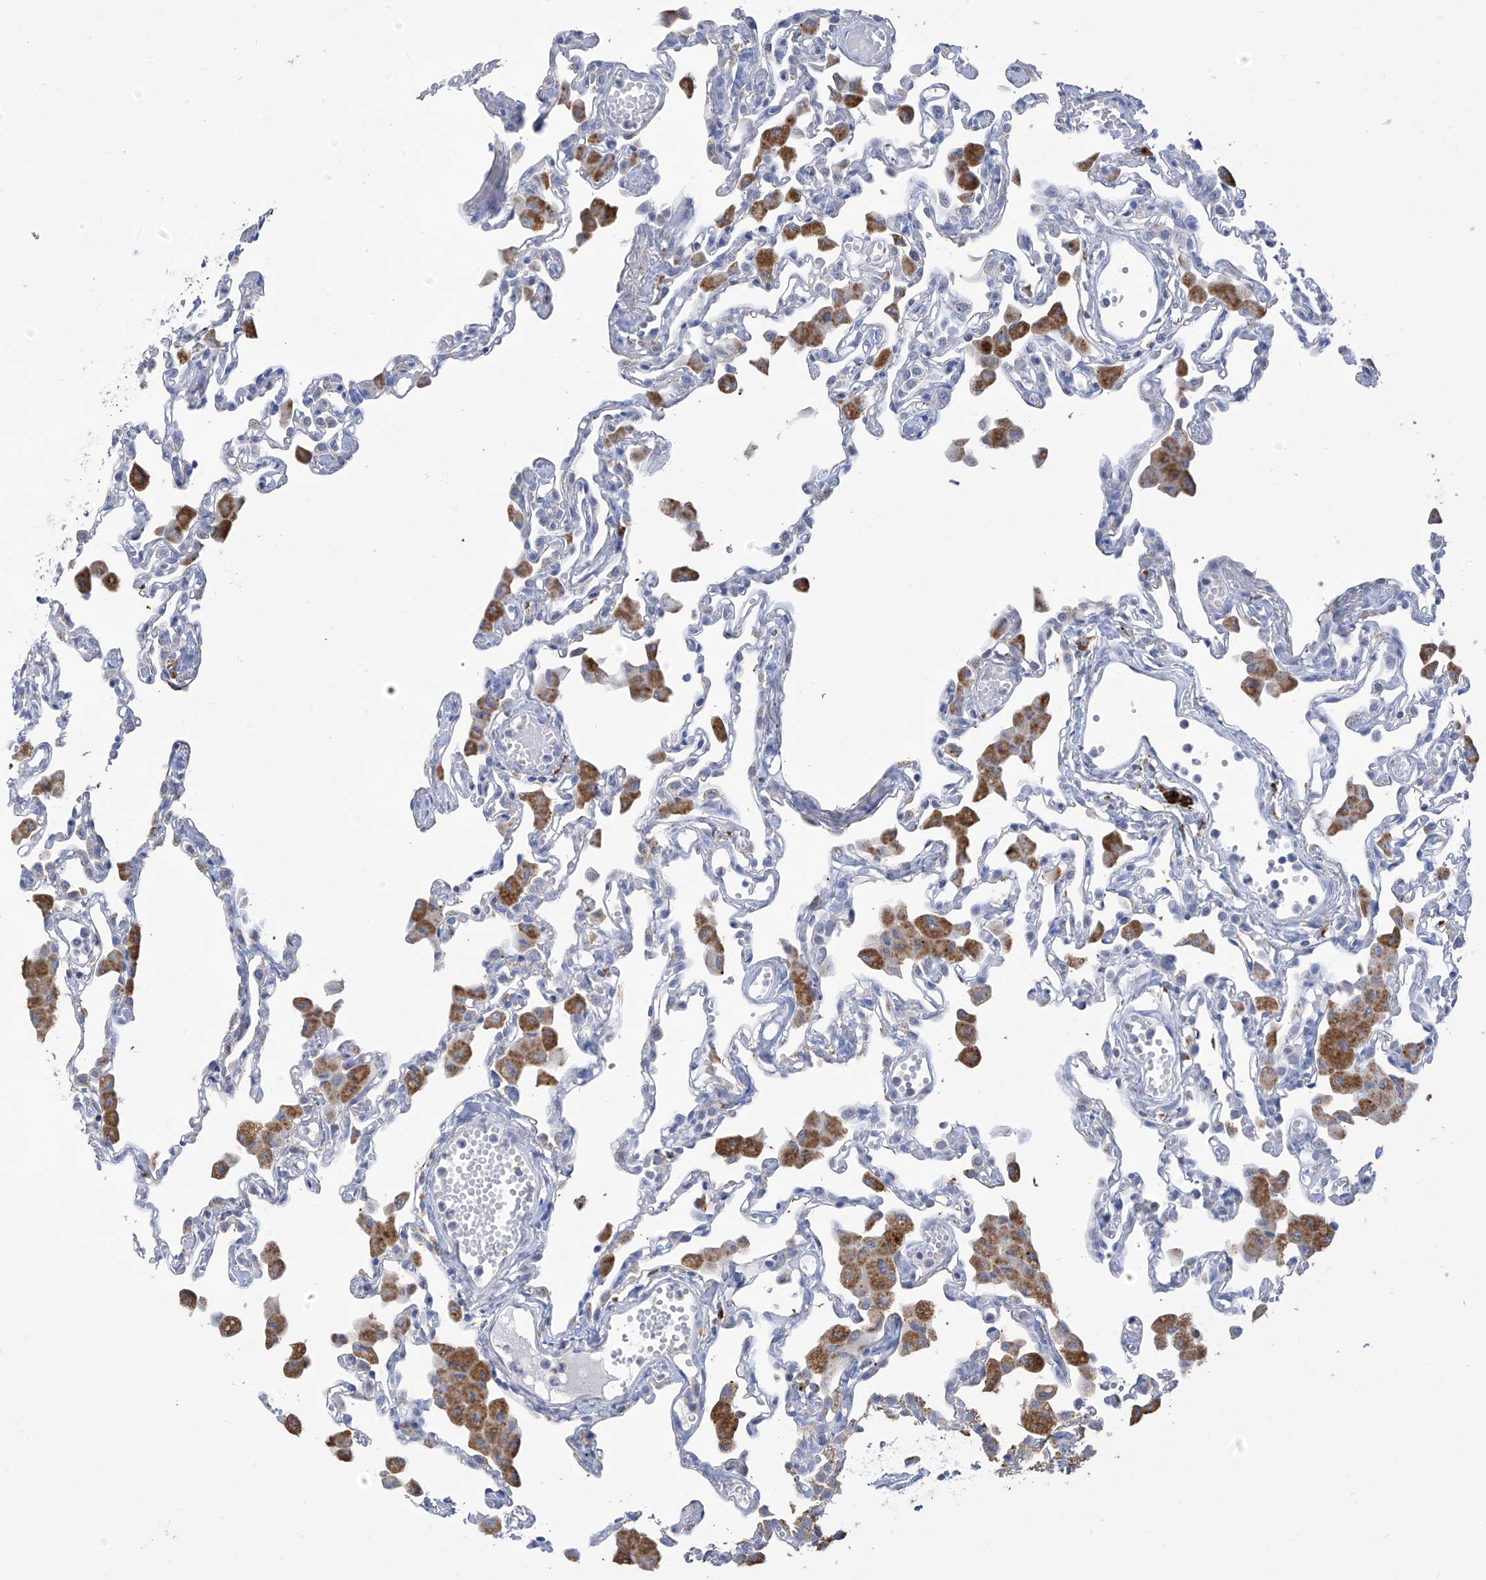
{"staining": {"intensity": "negative", "quantity": "none", "location": "none"}, "tissue": "lung", "cell_type": "Alveolar cells", "image_type": "normal", "snomed": [{"axis": "morphology", "description": "Normal tissue, NOS"}, {"axis": "topography", "description": "Bronchus"}, {"axis": "topography", "description": "Lung"}], "caption": "This photomicrograph is of normal lung stained with immunohistochemistry to label a protein in brown with the nuclei are counter-stained blue. There is no expression in alveolar cells.", "gene": "OGT", "patient": {"sex": "female", "age": 49}}